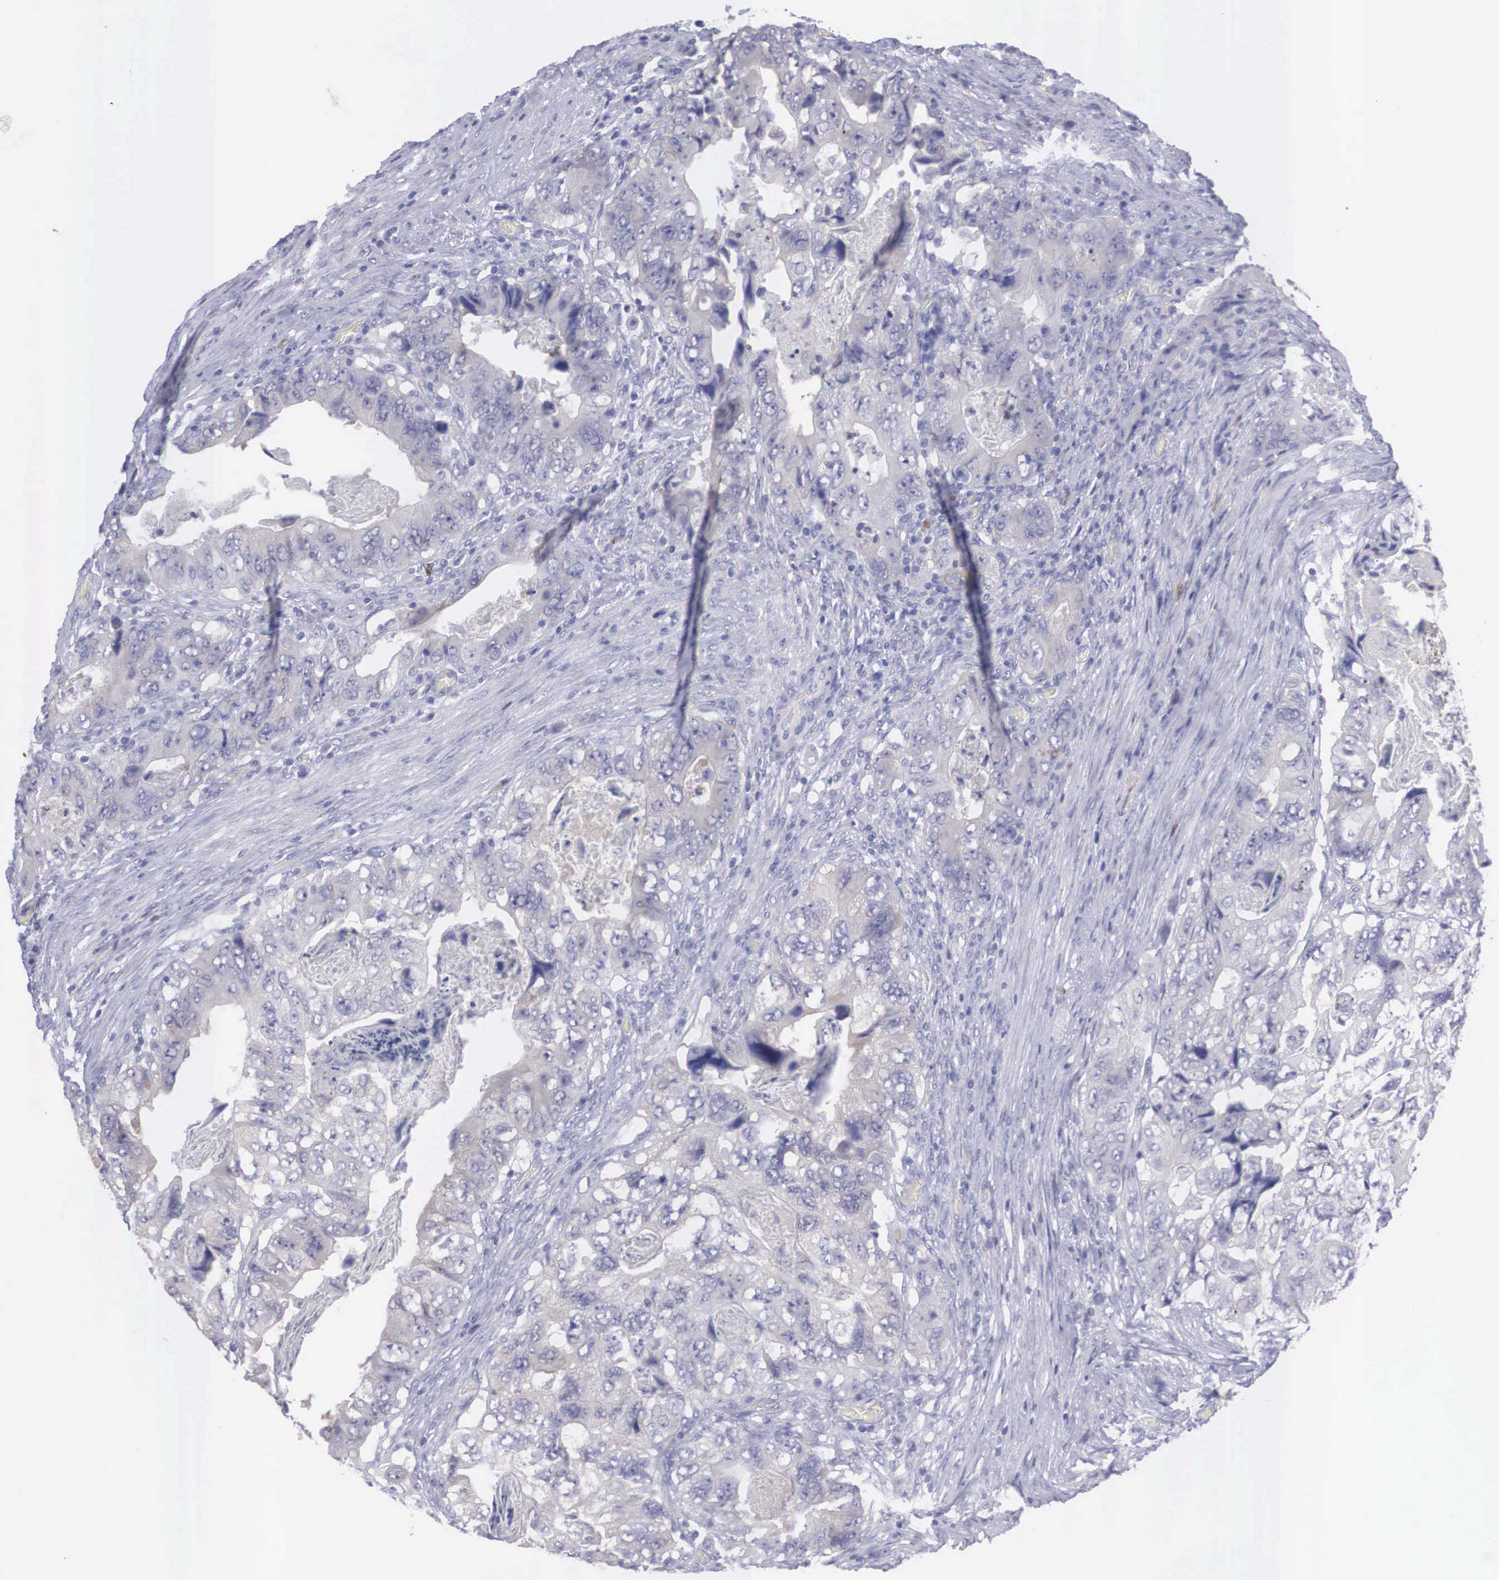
{"staining": {"intensity": "weak", "quantity": "<25%", "location": "cytoplasmic/membranous"}, "tissue": "colorectal cancer", "cell_type": "Tumor cells", "image_type": "cancer", "snomed": [{"axis": "morphology", "description": "Adenocarcinoma, NOS"}, {"axis": "topography", "description": "Rectum"}], "caption": "Colorectal adenocarcinoma stained for a protein using immunohistochemistry (IHC) shows no expression tumor cells.", "gene": "REPS2", "patient": {"sex": "female", "age": 82}}